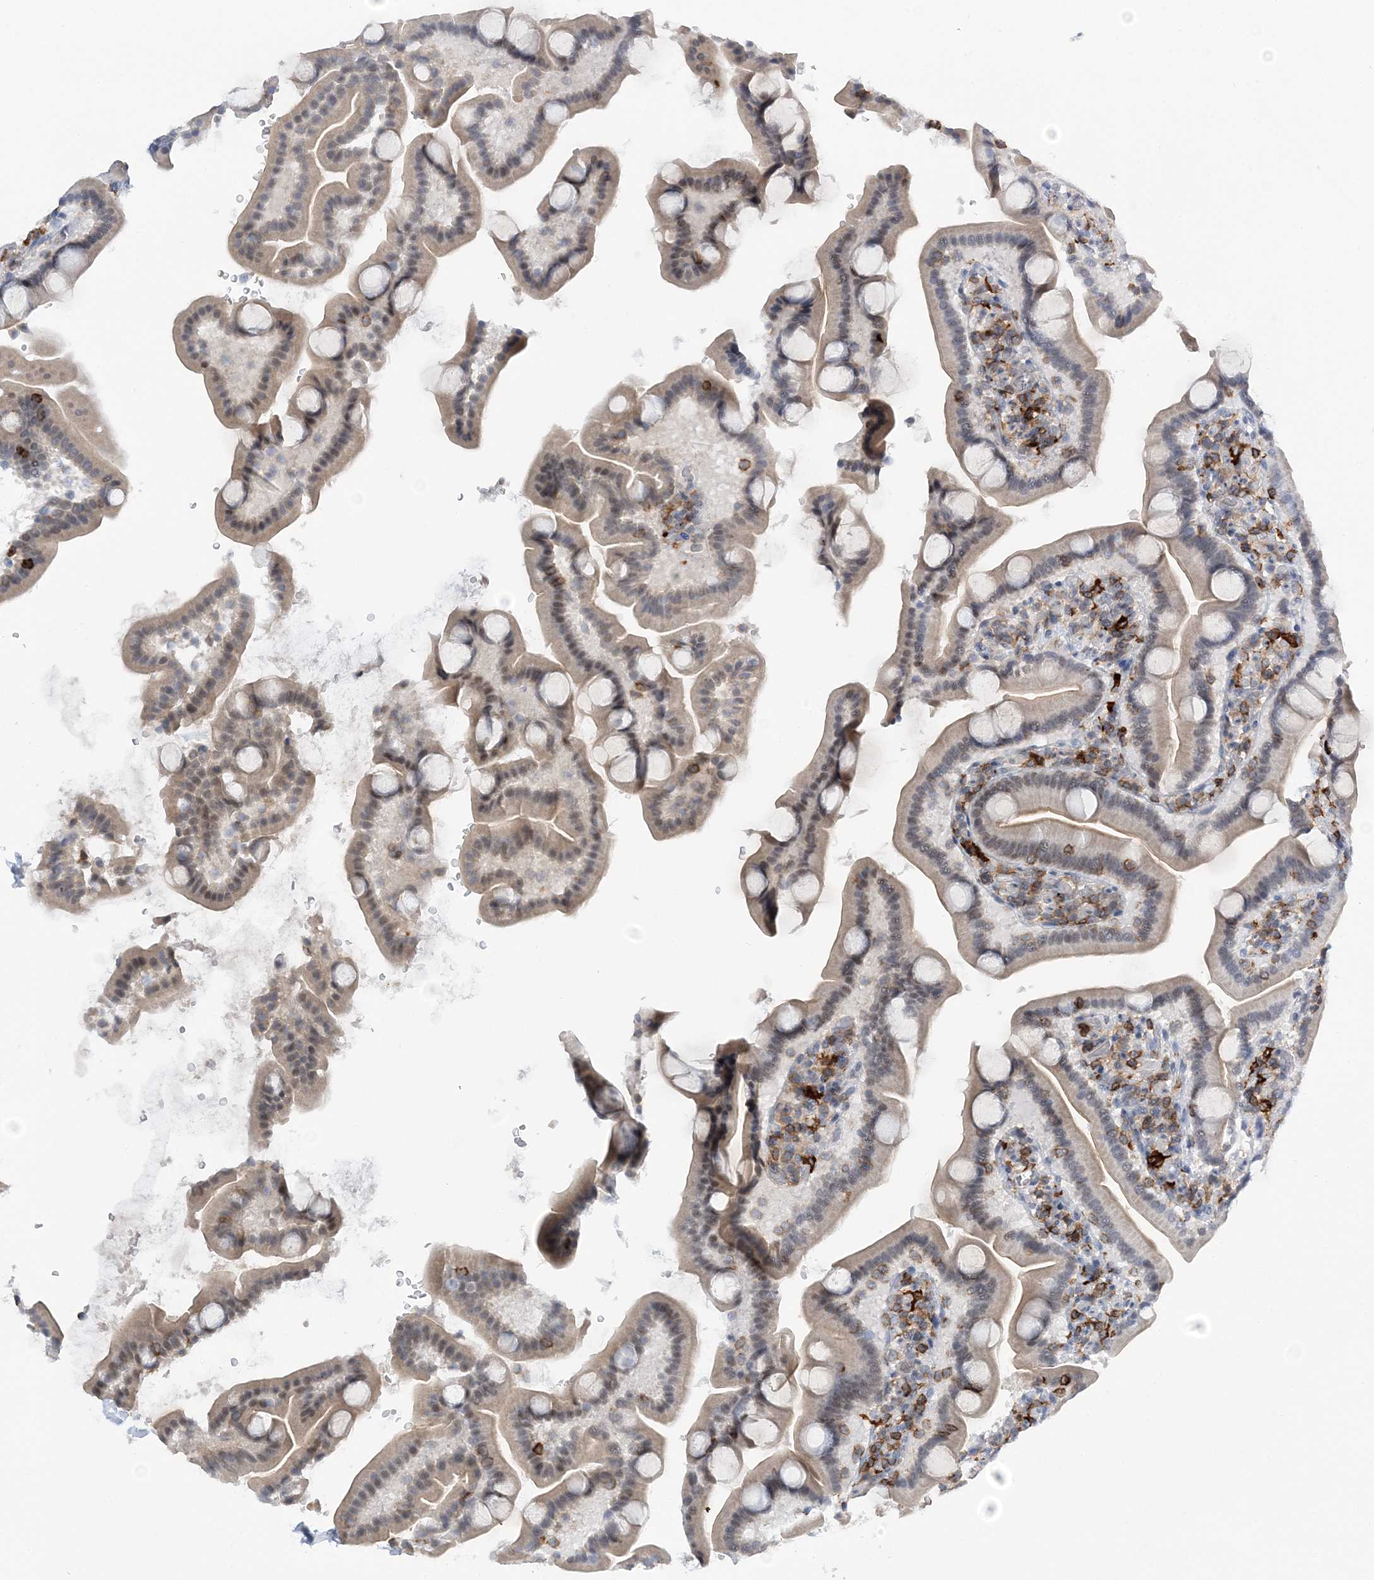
{"staining": {"intensity": "weak", "quantity": ">75%", "location": "cytoplasmic/membranous,nuclear"}, "tissue": "duodenum", "cell_type": "Glandular cells", "image_type": "normal", "snomed": [{"axis": "morphology", "description": "Normal tissue, NOS"}, {"axis": "topography", "description": "Duodenum"}], "caption": "Glandular cells exhibit weak cytoplasmic/membranous,nuclear staining in approximately >75% of cells in unremarkable duodenum.", "gene": "PRMT9", "patient": {"sex": "male", "age": 55}}